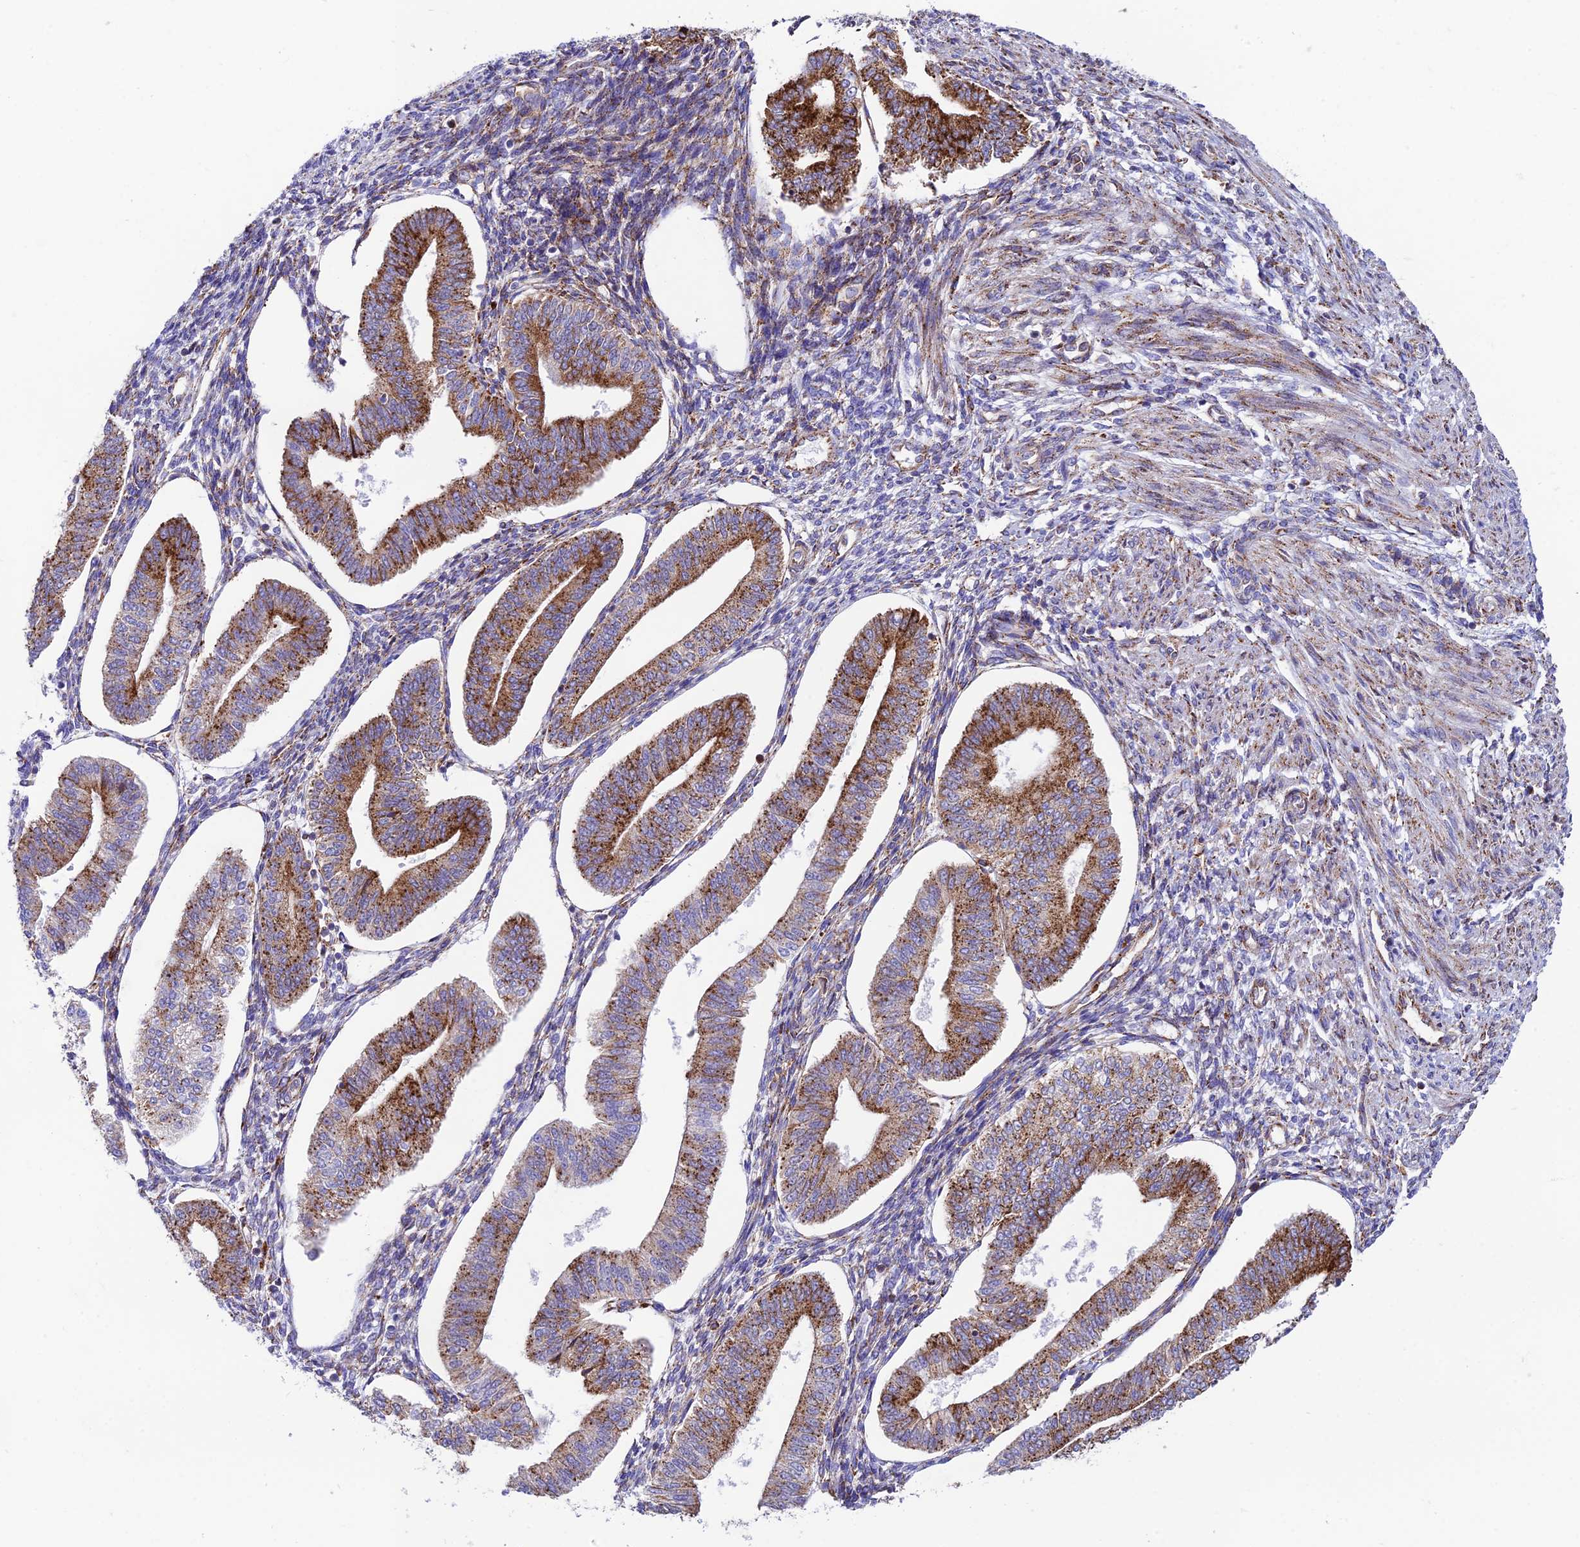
{"staining": {"intensity": "strong", "quantity": "25%-75%", "location": "cytoplasmic/membranous"}, "tissue": "endometrium", "cell_type": "Cells in endometrial stroma", "image_type": "normal", "snomed": [{"axis": "morphology", "description": "Normal tissue, NOS"}, {"axis": "topography", "description": "Endometrium"}], "caption": "Immunohistochemical staining of unremarkable endometrium exhibits high levels of strong cytoplasmic/membranous positivity in about 25%-75% of cells in endometrial stroma.", "gene": "TUBGCP6", "patient": {"sex": "female", "age": 34}}